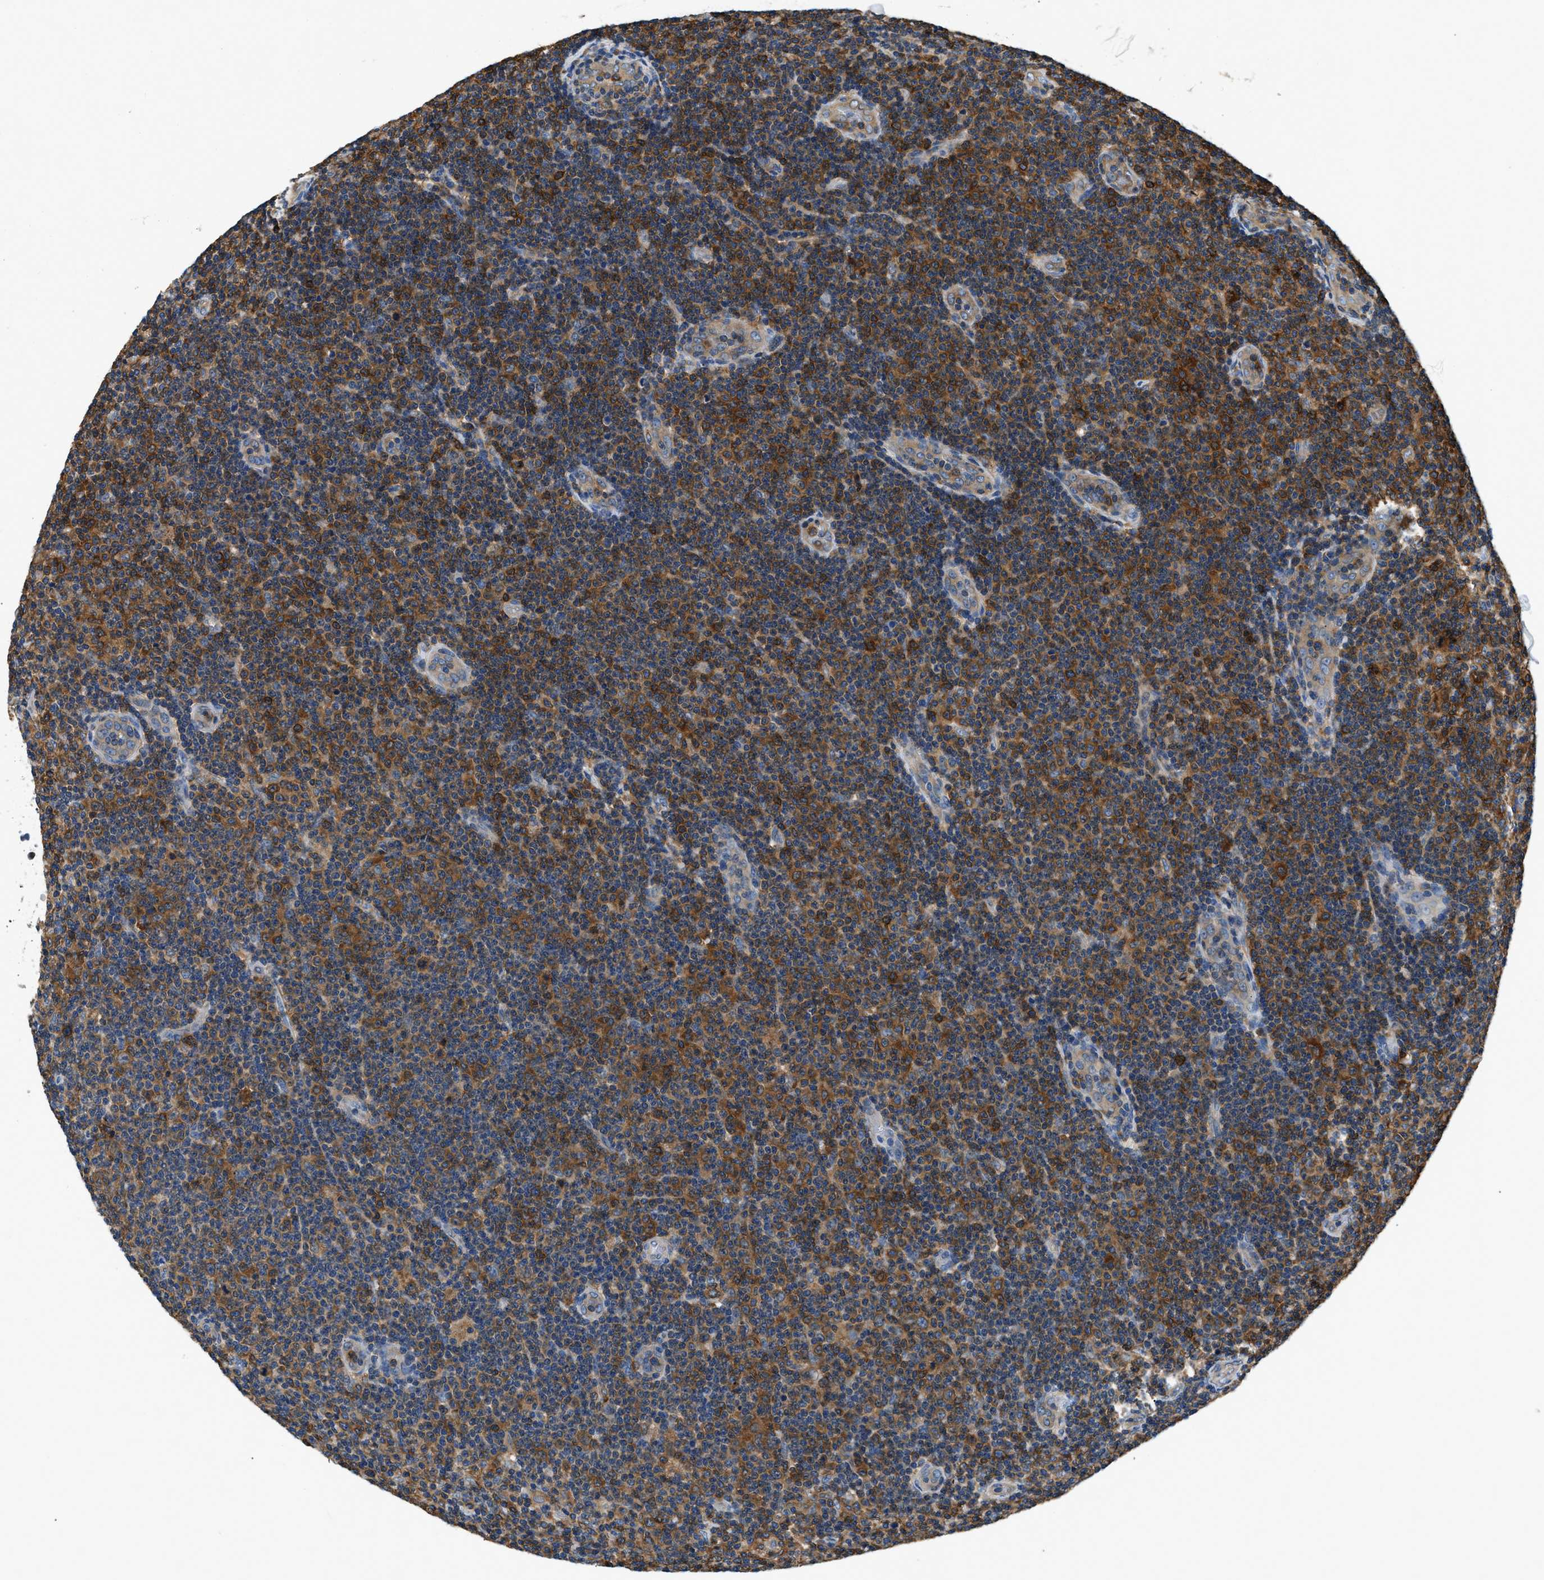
{"staining": {"intensity": "strong", "quantity": "25%-75%", "location": "cytoplasmic/membranous"}, "tissue": "lymphoma", "cell_type": "Tumor cells", "image_type": "cancer", "snomed": [{"axis": "morphology", "description": "Malignant lymphoma, non-Hodgkin's type, Low grade"}, {"axis": "topography", "description": "Lymph node"}], "caption": "Lymphoma stained for a protein demonstrates strong cytoplasmic/membranous positivity in tumor cells. Using DAB (brown) and hematoxylin (blue) stains, captured at high magnification using brightfield microscopy.", "gene": "PKM", "patient": {"sex": "male", "age": 83}}